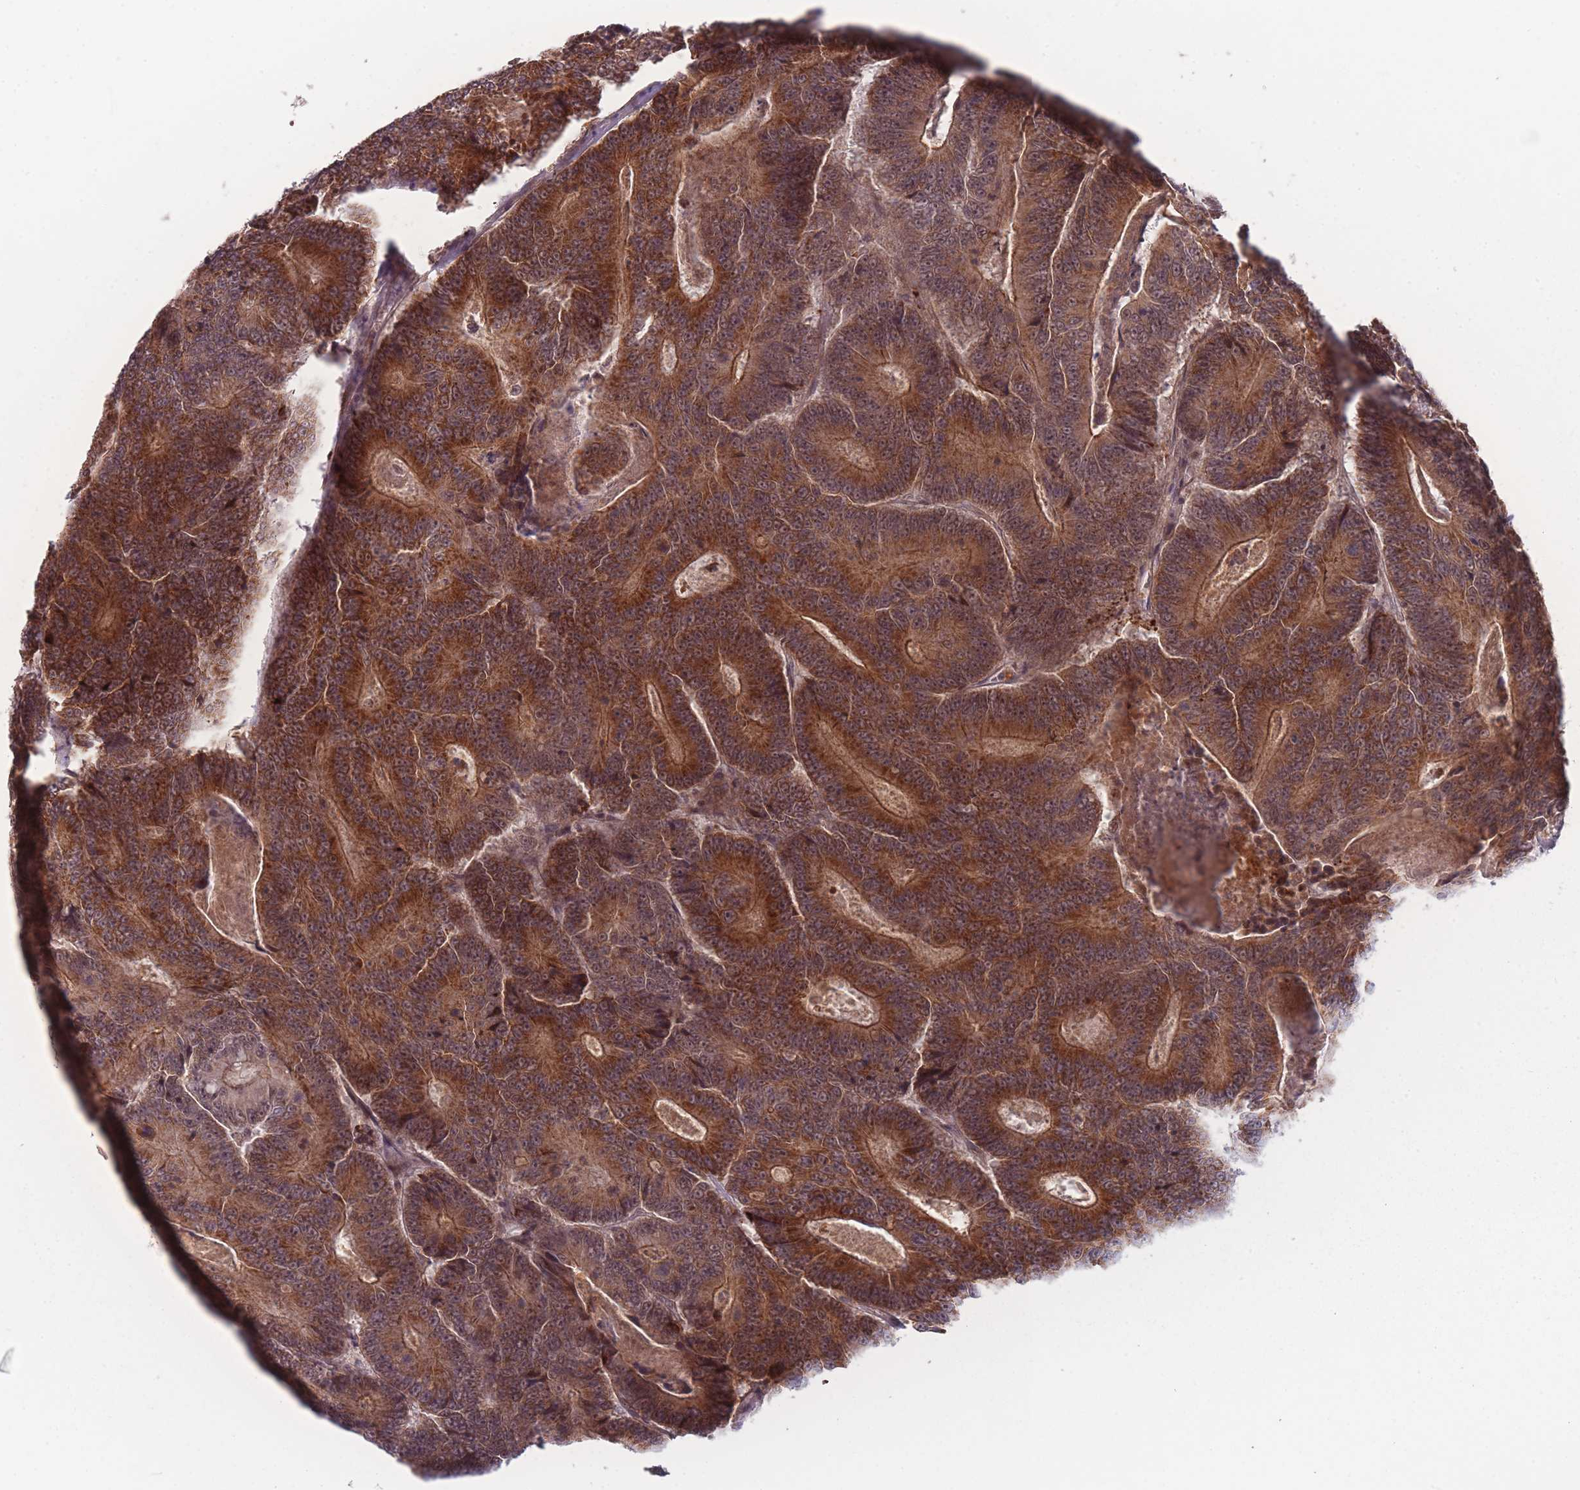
{"staining": {"intensity": "strong", "quantity": ">75%", "location": "cytoplasmic/membranous"}, "tissue": "colorectal cancer", "cell_type": "Tumor cells", "image_type": "cancer", "snomed": [{"axis": "morphology", "description": "Adenocarcinoma, NOS"}, {"axis": "topography", "description": "Colon"}], "caption": "Immunohistochemical staining of human adenocarcinoma (colorectal) shows high levels of strong cytoplasmic/membranous positivity in about >75% of tumor cells.", "gene": "TMEM232", "patient": {"sex": "male", "age": 83}}